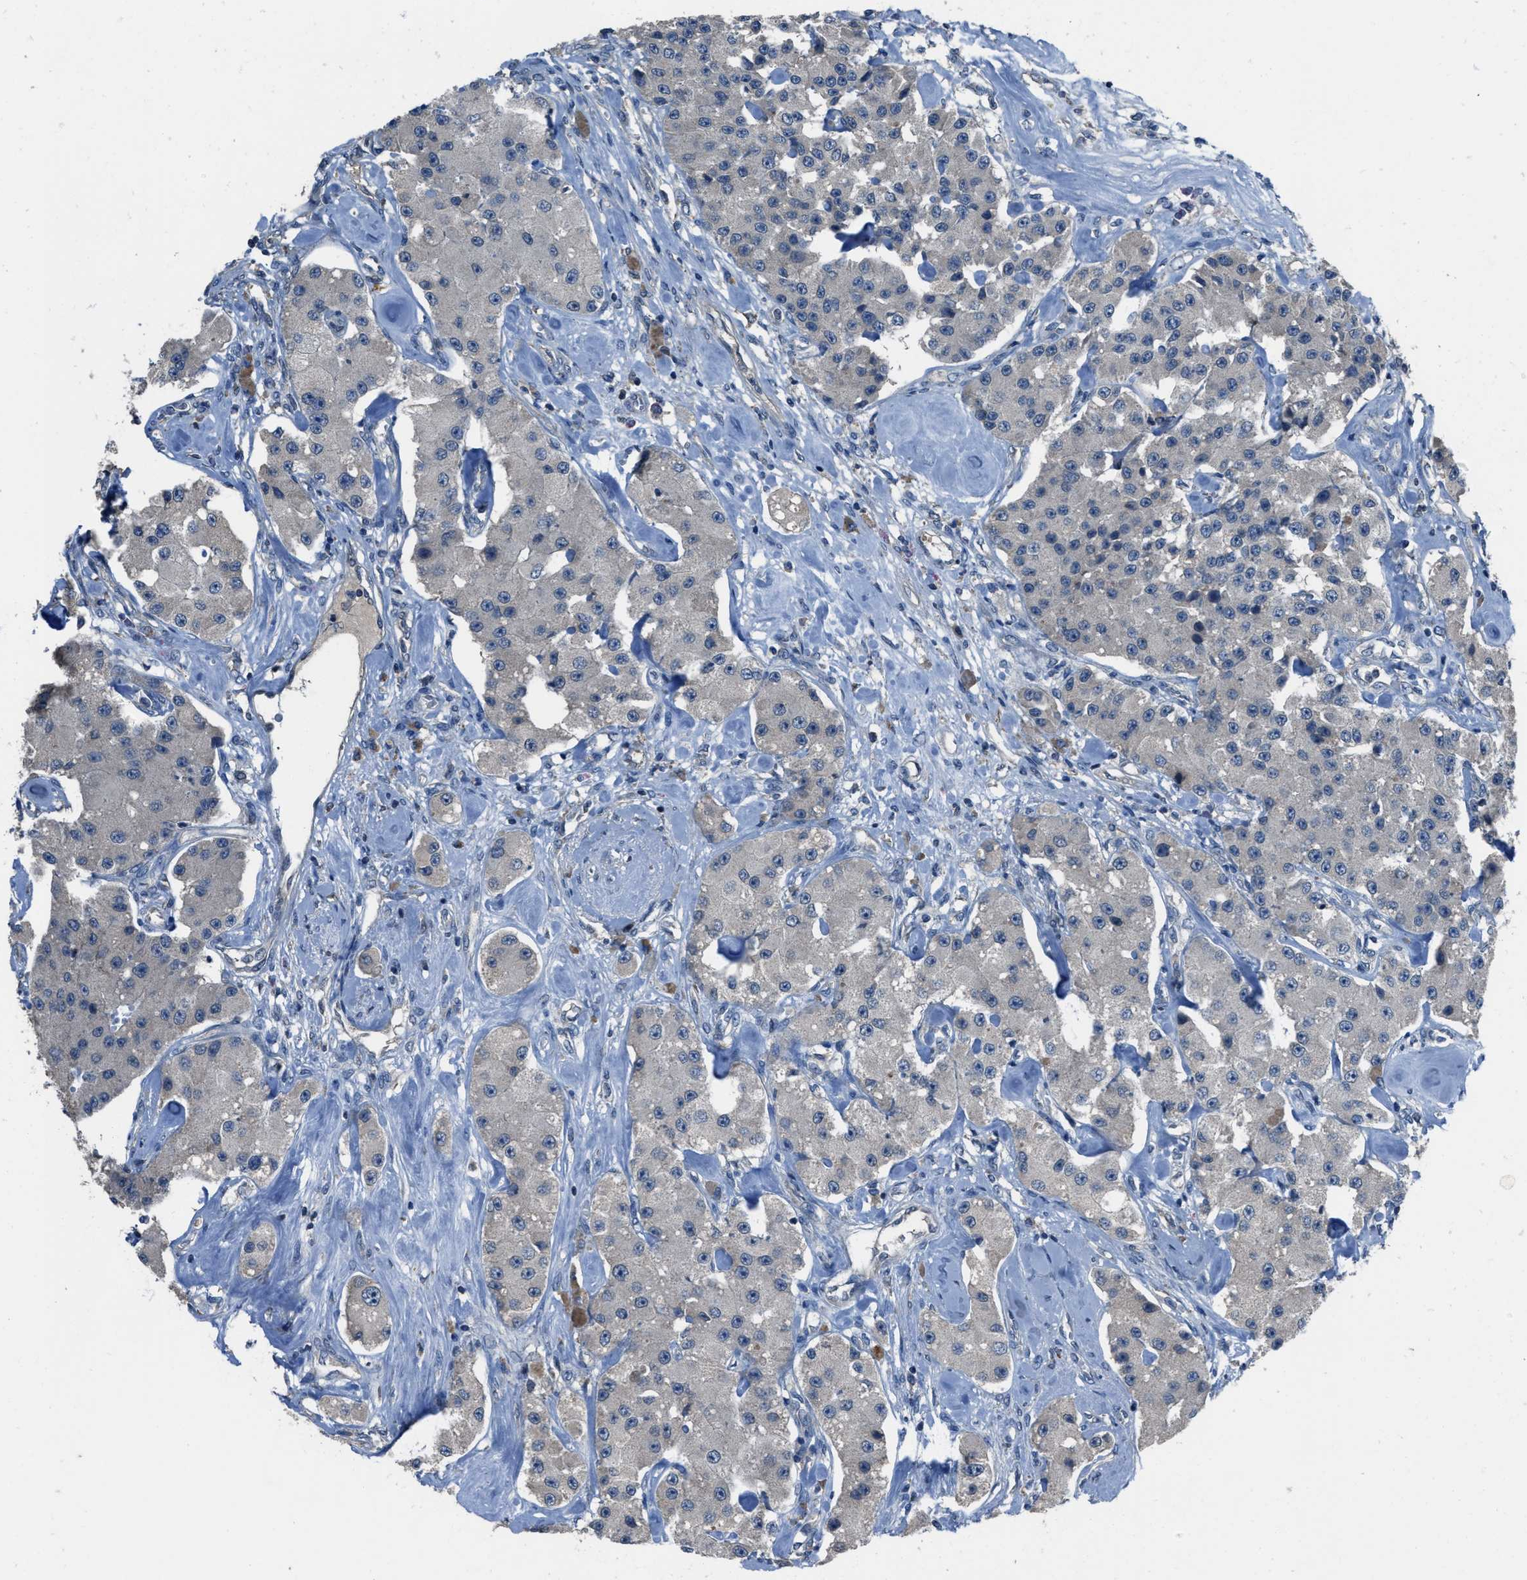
{"staining": {"intensity": "negative", "quantity": "none", "location": "none"}, "tissue": "carcinoid", "cell_type": "Tumor cells", "image_type": "cancer", "snomed": [{"axis": "morphology", "description": "Carcinoid, malignant, NOS"}, {"axis": "topography", "description": "Pancreas"}], "caption": "Malignant carcinoid was stained to show a protein in brown. There is no significant positivity in tumor cells. Nuclei are stained in blue.", "gene": "MIS18A", "patient": {"sex": "male", "age": 41}}